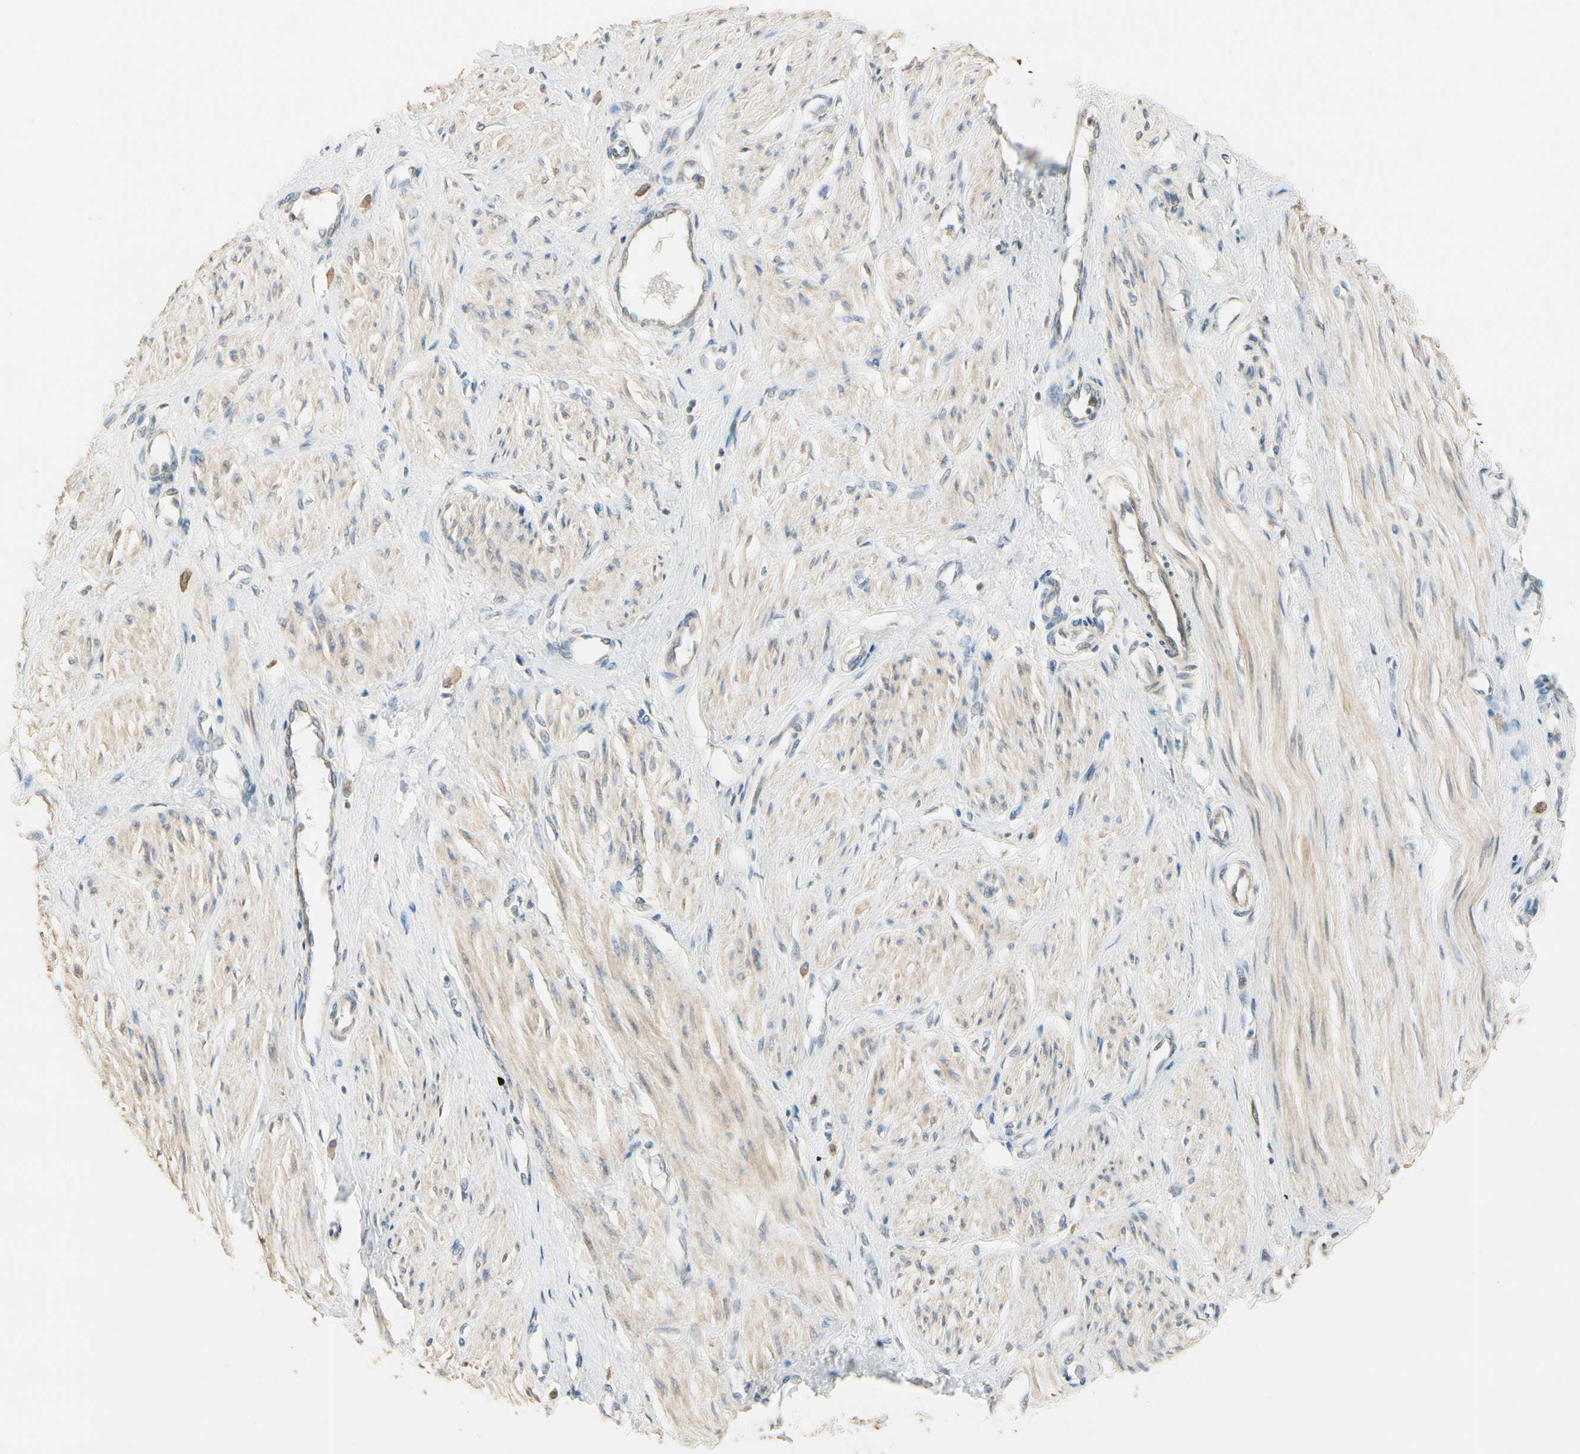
{"staining": {"intensity": "weak", "quantity": ">75%", "location": "cytoplasmic/membranous"}, "tissue": "smooth muscle", "cell_type": "Smooth muscle cells", "image_type": "normal", "snomed": [{"axis": "morphology", "description": "Normal tissue, NOS"}, {"axis": "topography", "description": "Smooth muscle"}, {"axis": "topography", "description": "Uterus"}], "caption": "Protein analysis of normal smooth muscle exhibits weak cytoplasmic/membranous positivity in approximately >75% of smooth muscle cells. The staining is performed using DAB (3,3'-diaminobenzidine) brown chromogen to label protein expression. The nuclei are counter-stained blue using hematoxylin.", "gene": "PLXNA1", "patient": {"sex": "female", "age": 39}}